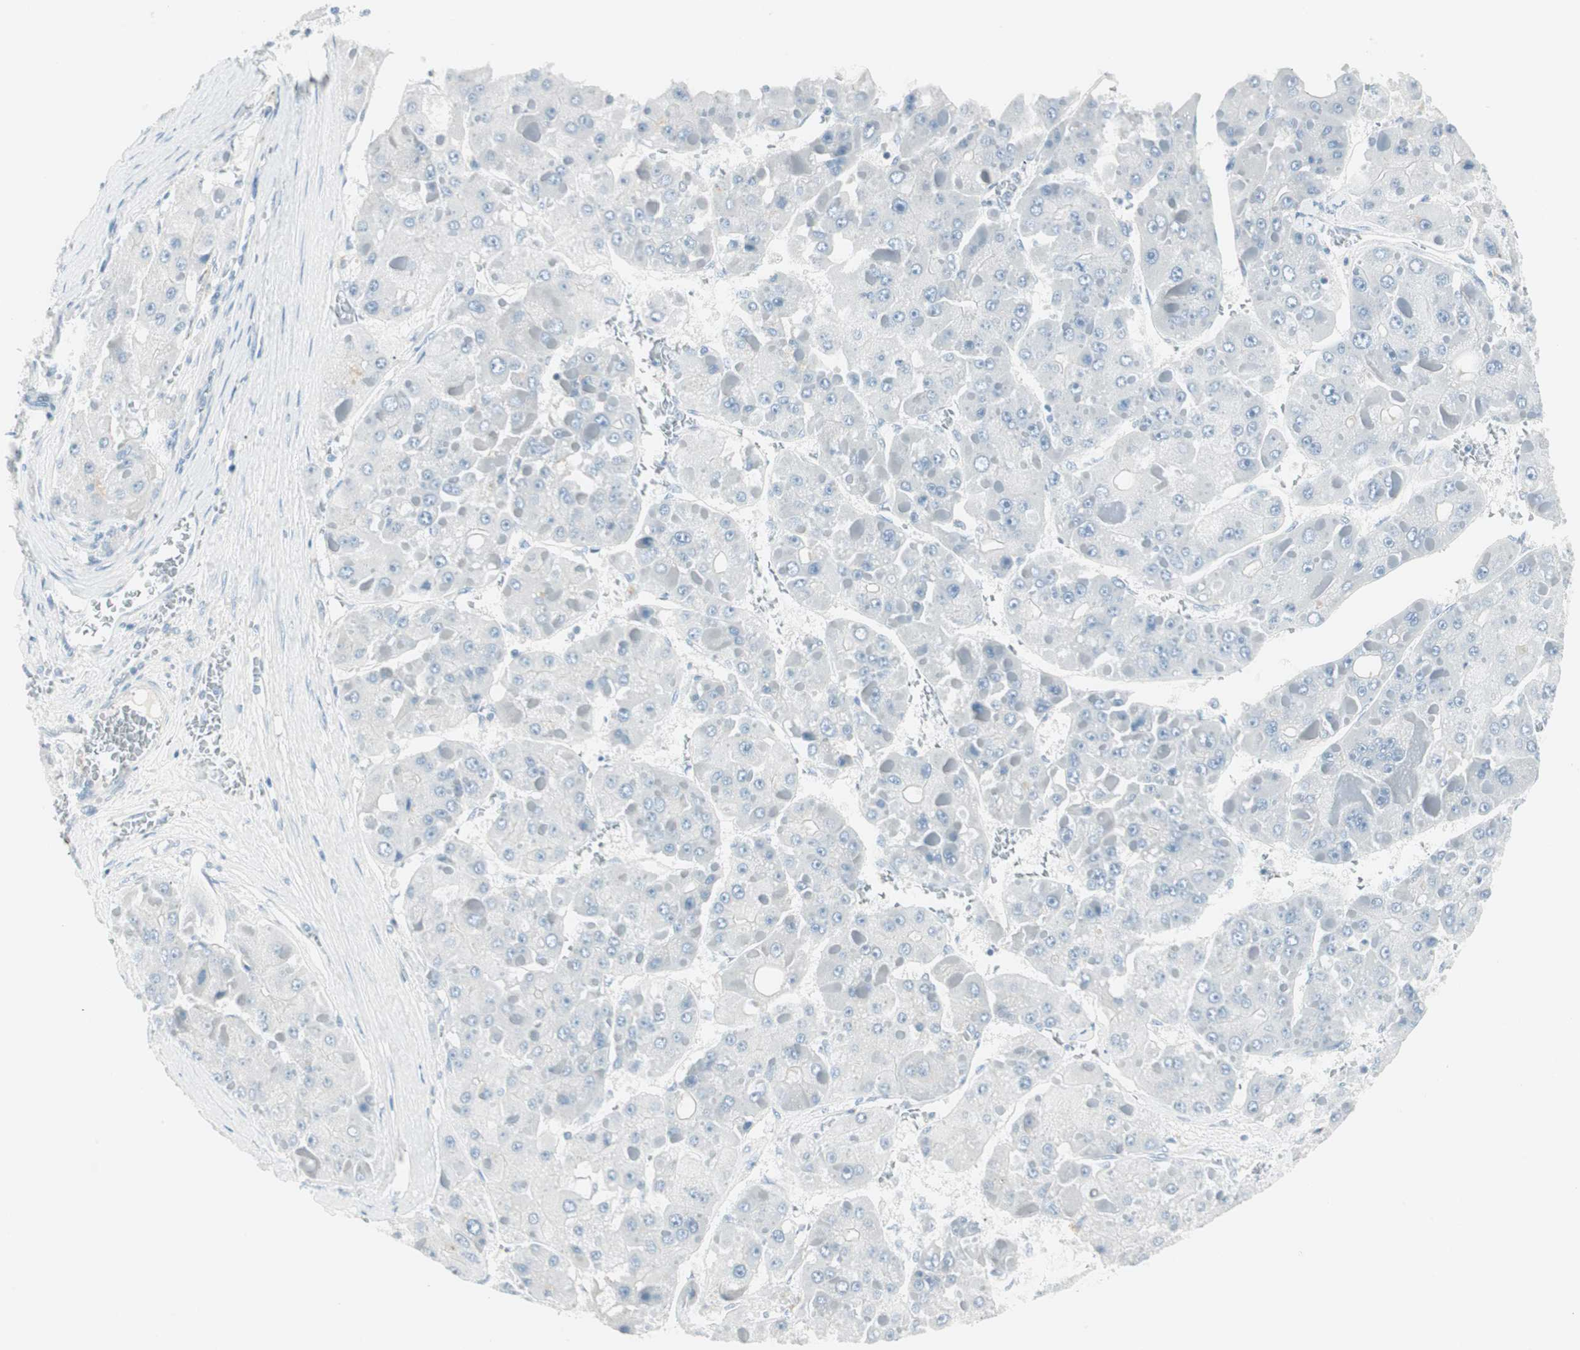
{"staining": {"intensity": "negative", "quantity": "none", "location": "none"}, "tissue": "liver cancer", "cell_type": "Tumor cells", "image_type": "cancer", "snomed": [{"axis": "morphology", "description": "Carcinoma, Hepatocellular, NOS"}, {"axis": "topography", "description": "Liver"}], "caption": "DAB immunohistochemical staining of liver hepatocellular carcinoma demonstrates no significant expression in tumor cells.", "gene": "ITLN2", "patient": {"sex": "female", "age": 73}}